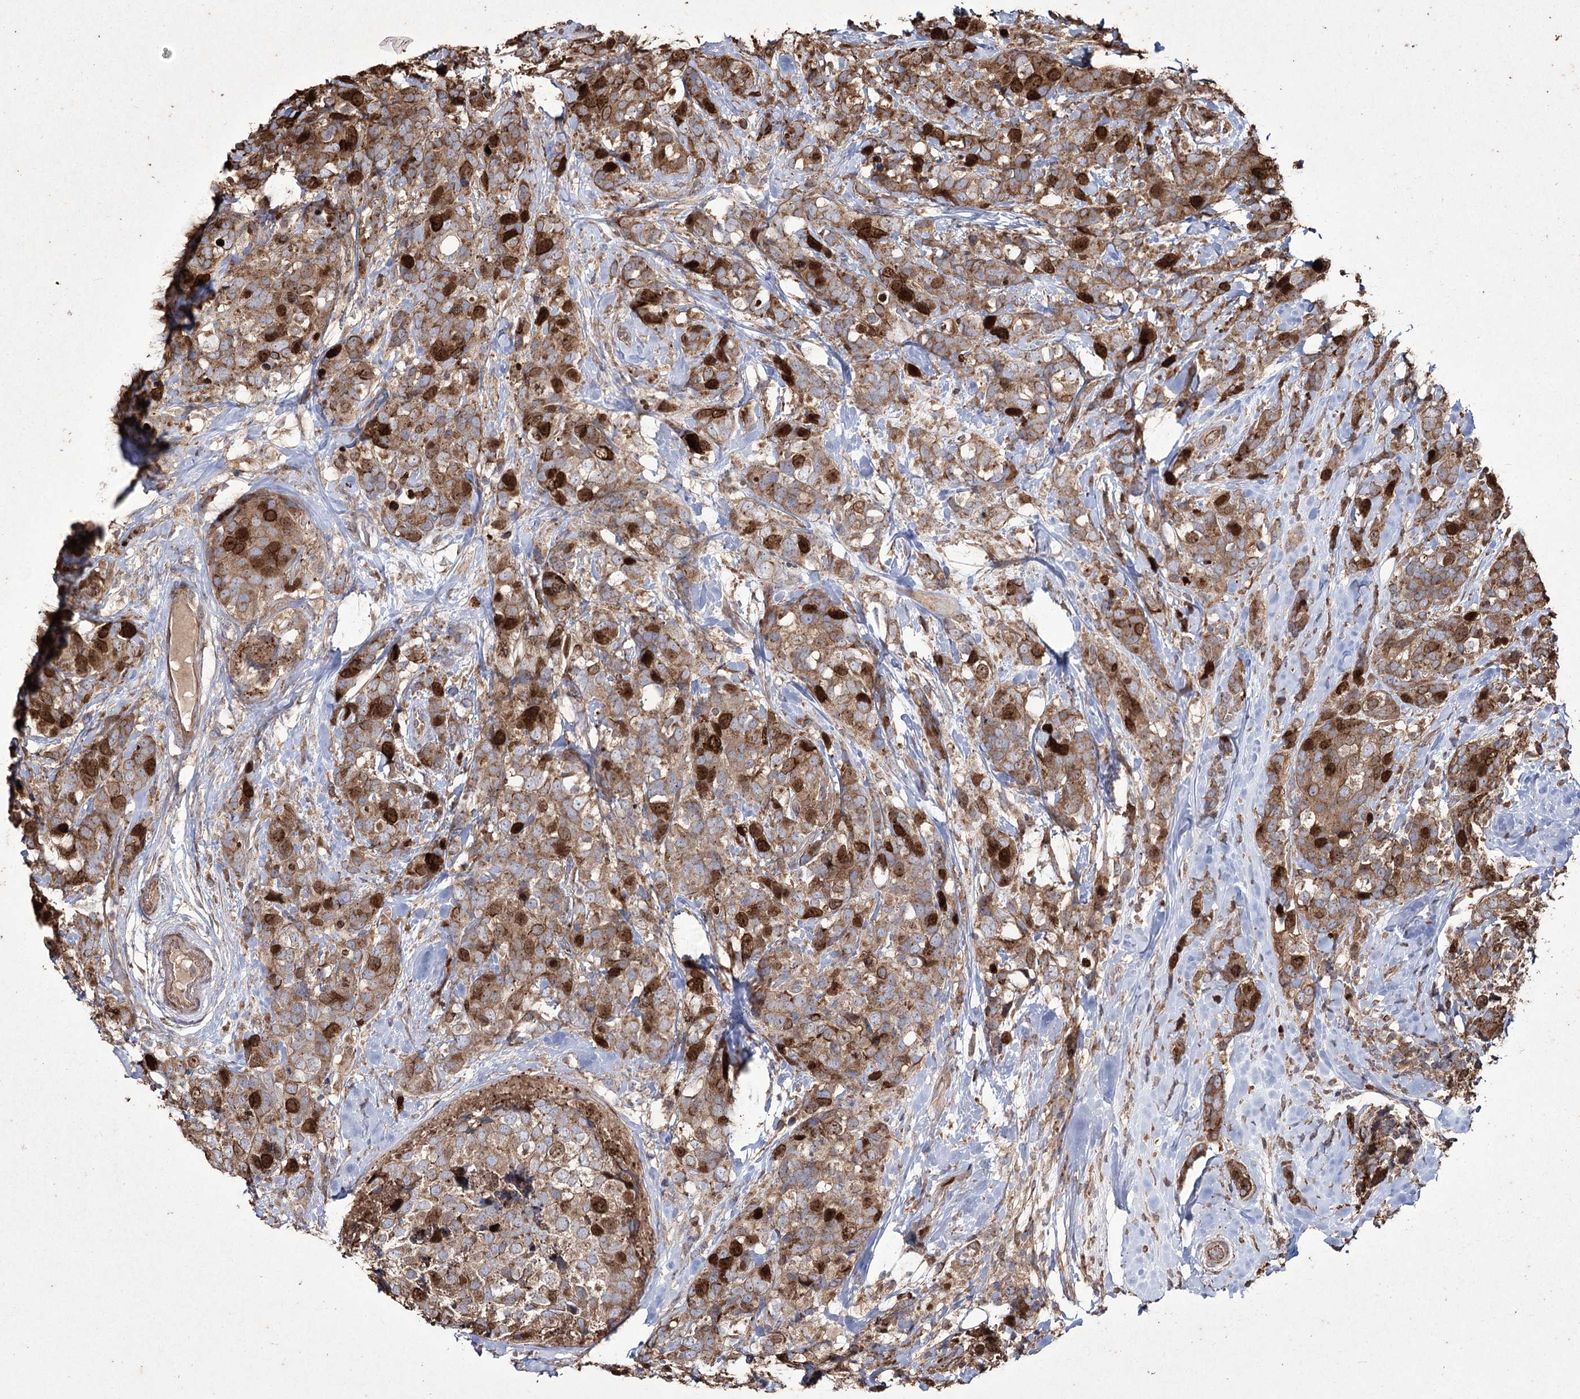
{"staining": {"intensity": "strong", "quantity": ">75%", "location": "cytoplasmic/membranous,nuclear"}, "tissue": "breast cancer", "cell_type": "Tumor cells", "image_type": "cancer", "snomed": [{"axis": "morphology", "description": "Lobular carcinoma"}, {"axis": "topography", "description": "Breast"}], "caption": "Lobular carcinoma (breast) stained for a protein reveals strong cytoplasmic/membranous and nuclear positivity in tumor cells. (Stains: DAB in brown, nuclei in blue, Microscopy: brightfield microscopy at high magnification).", "gene": "PRC1", "patient": {"sex": "female", "age": 59}}